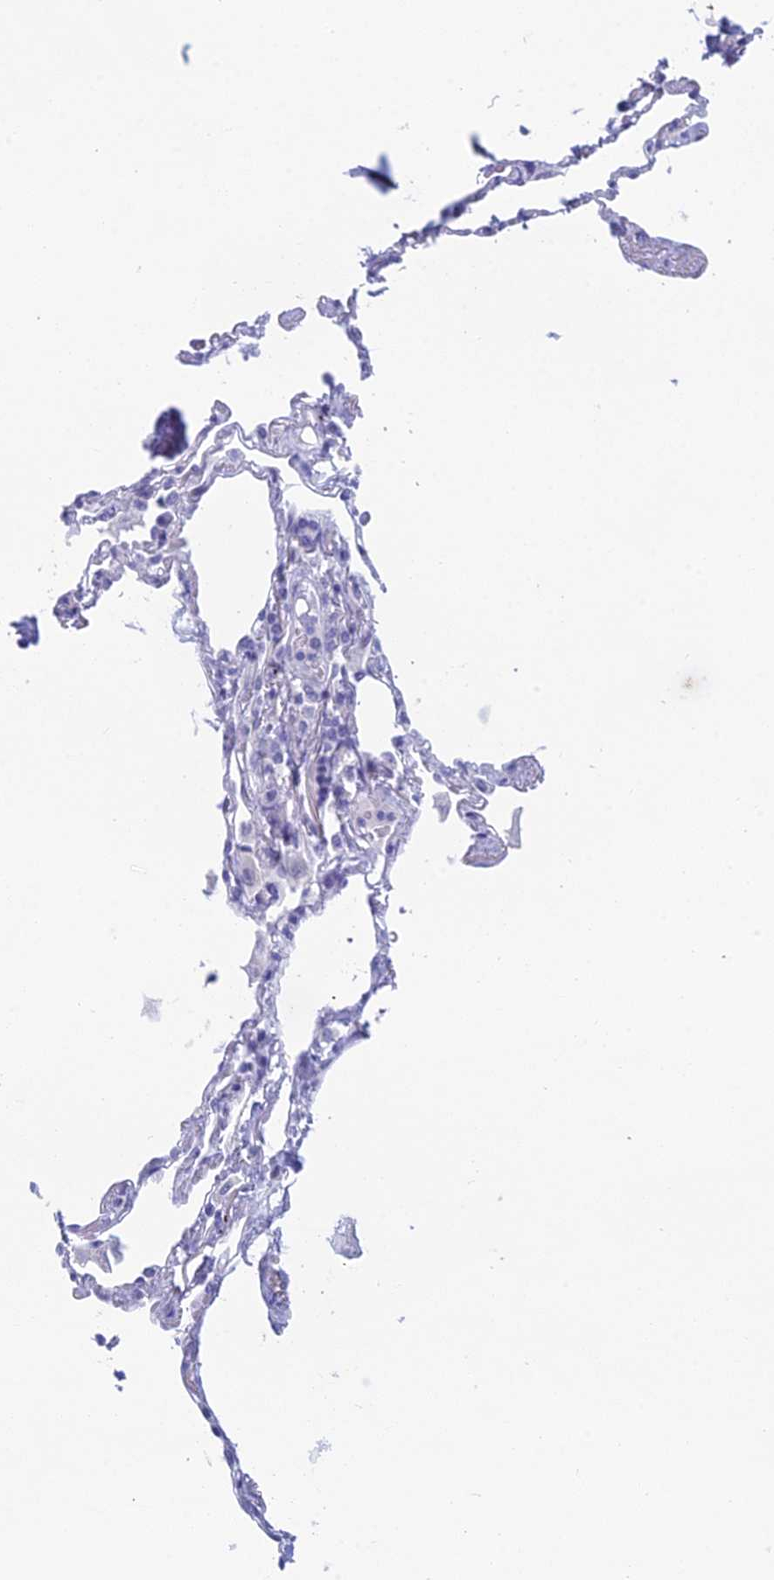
{"staining": {"intensity": "negative", "quantity": "none", "location": "none"}, "tissue": "lung", "cell_type": "Alveolar cells", "image_type": "normal", "snomed": [{"axis": "morphology", "description": "Normal tissue, NOS"}, {"axis": "topography", "description": "Lung"}], "caption": "High magnification brightfield microscopy of unremarkable lung stained with DAB (3,3'-diaminobenzidine) (brown) and counterstained with hematoxylin (blue): alveolar cells show no significant staining. (Immunohistochemistry, brightfield microscopy, high magnification).", "gene": "TMEM161B", "patient": {"sex": "female", "age": 67}}